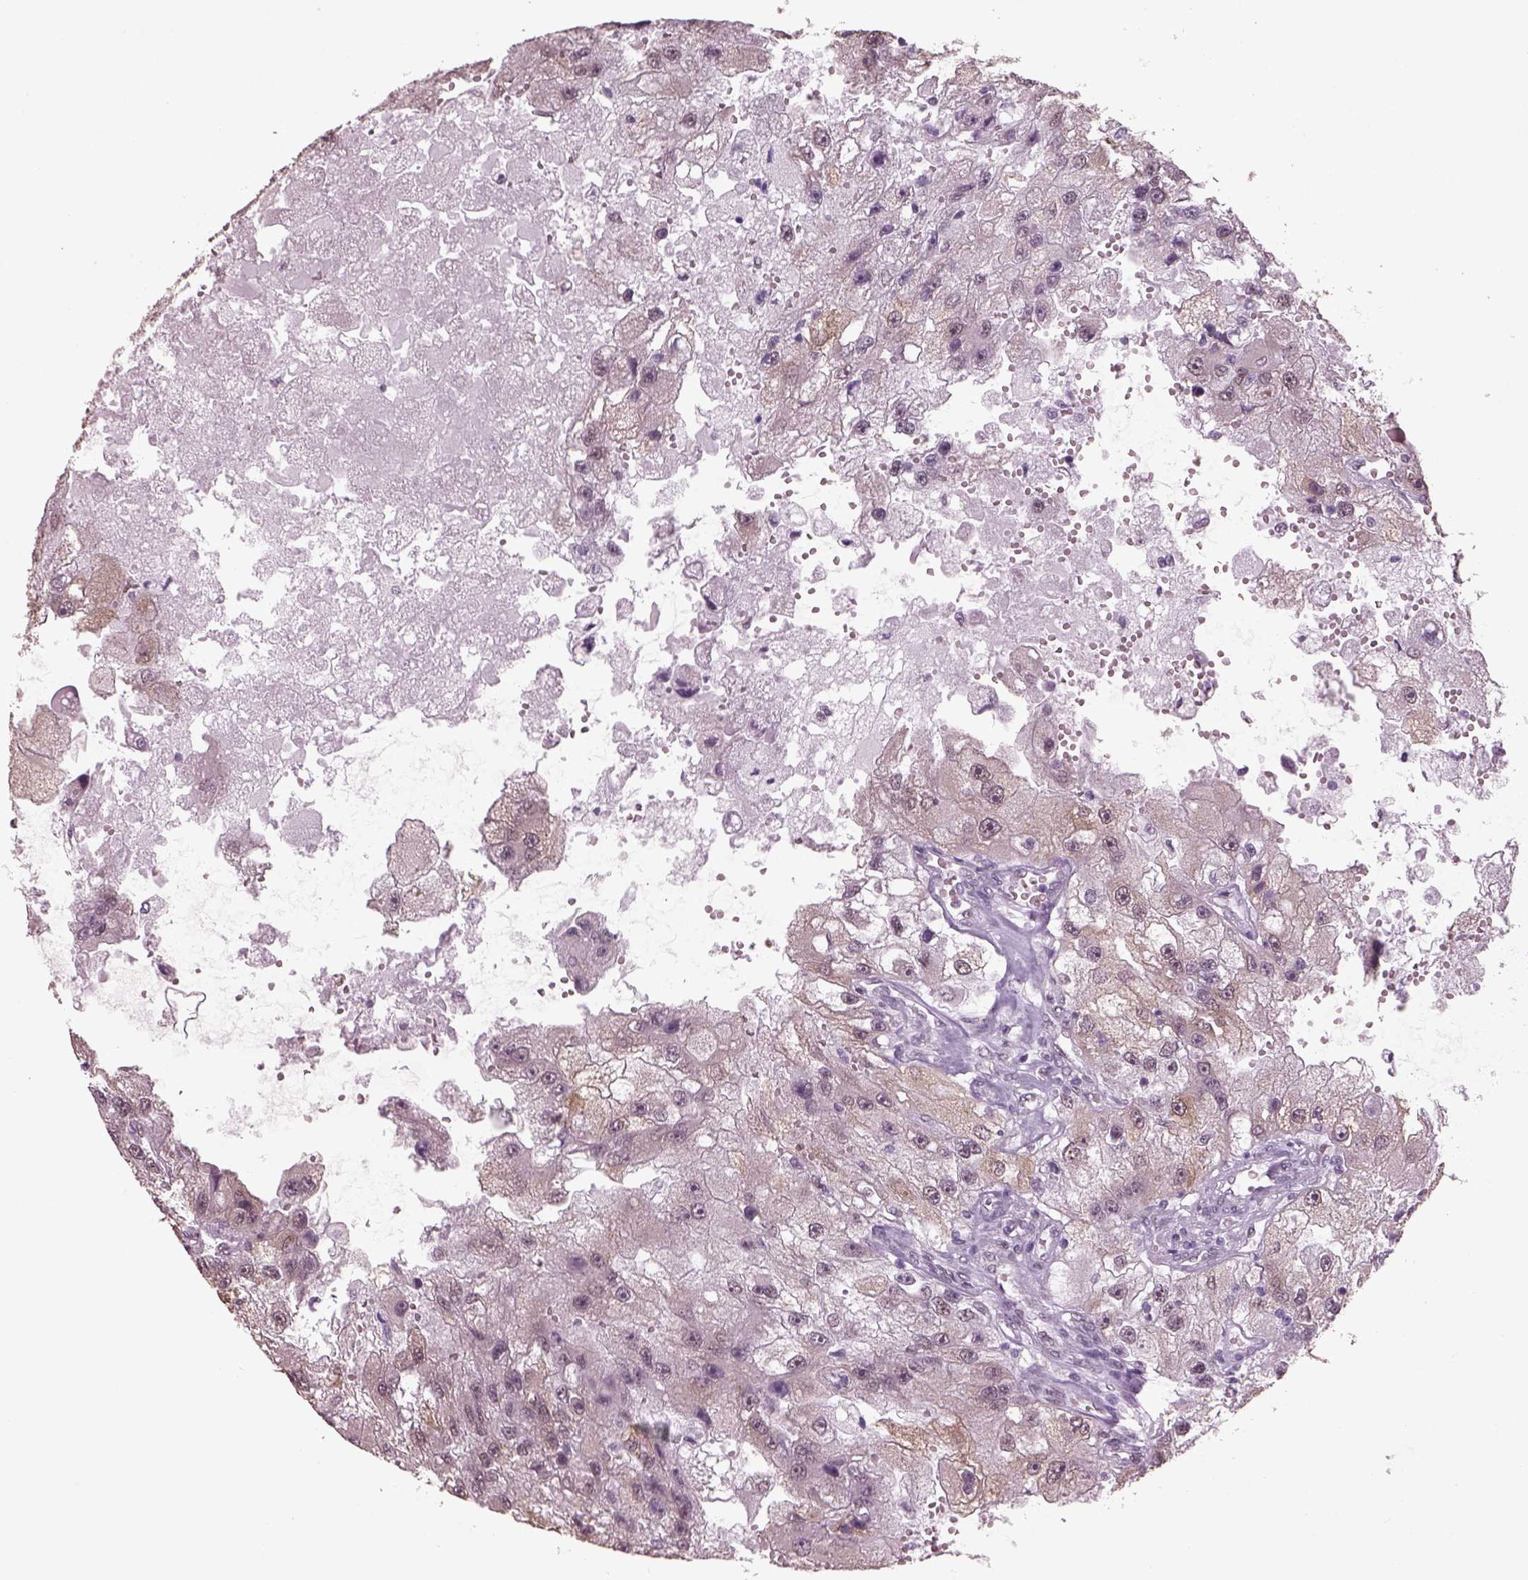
{"staining": {"intensity": "weak", "quantity": "<25%", "location": "cytoplasmic/membranous"}, "tissue": "renal cancer", "cell_type": "Tumor cells", "image_type": "cancer", "snomed": [{"axis": "morphology", "description": "Adenocarcinoma, NOS"}, {"axis": "topography", "description": "Kidney"}], "caption": "Immunohistochemical staining of renal adenocarcinoma shows no significant staining in tumor cells.", "gene": "NAT8", "patient": {"sex": "male", "age": 63}}